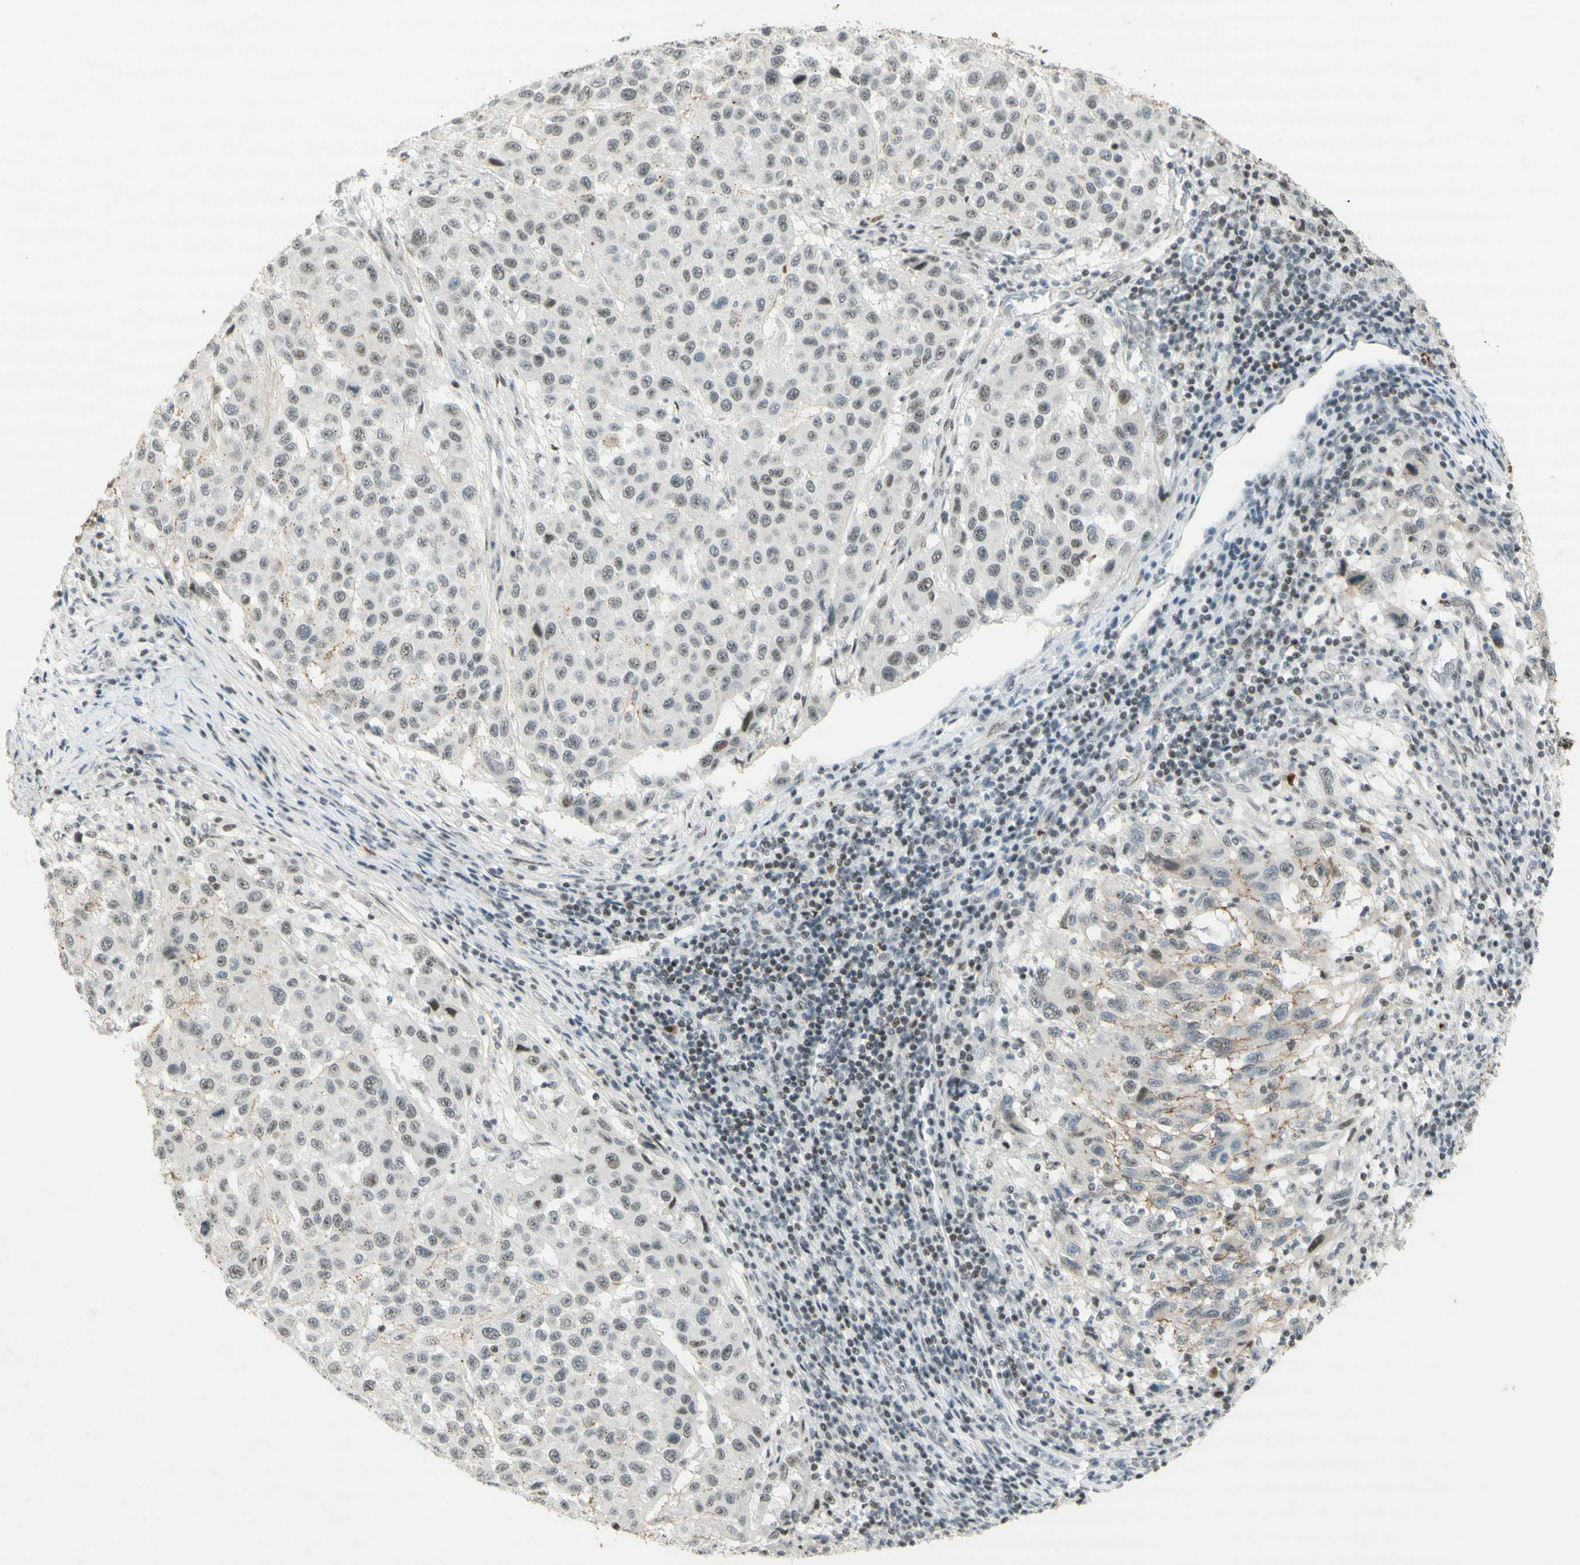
{"staining": {"intensity": "moderate", "quantity": ">75%", "location": "nuclear"}, "tissue": "melanoma", "cell_type": "Tumor cells", "image_type": "cancer", "snomed": [{"axis": "morphology", "description": "Malignant melanoma, Metastatic site"}, {"axis": "topography", "description": "Lymph node"}], "caption": "A histopathology image of malignant melanoma (metastatic site) stained for a protein exhibits moderate nuclear brown staining in tumor cells.", "gene": "IRF1", "patient": {"sex": "male", "age": 61}}